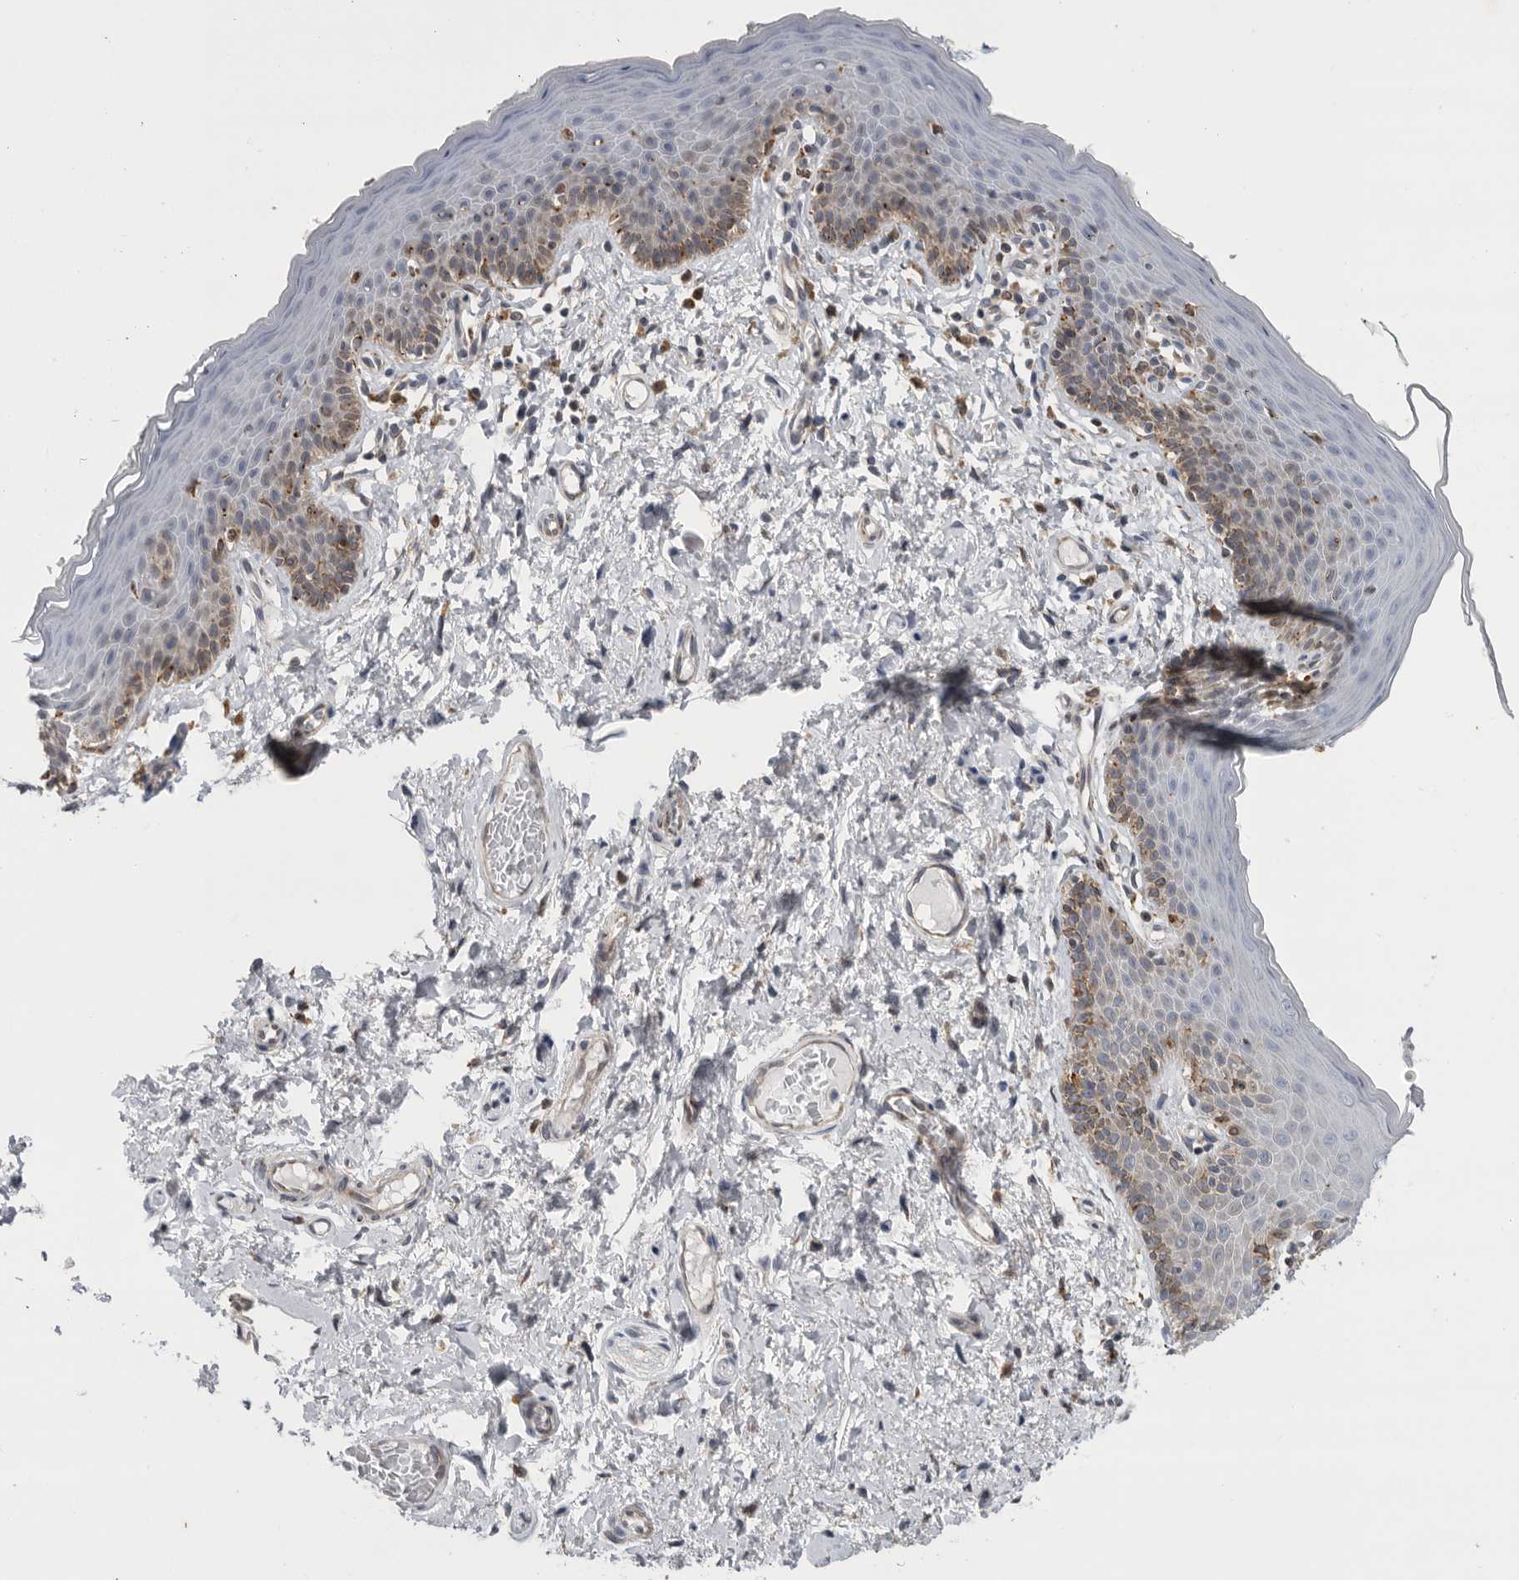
{"staining": {"intensity": "moderate", "quantity": "<25%", "location": "cytoplasmic/membranous"}, "tissue": "skin", "cell_type": "Epidermal cells", "image_type": "normal", "snomed": [{"axis": "morphology", "description": "Normal tissue, NOS"}, {"axis": "topography", "description": "Vulva"}], "caption": "High-magnification brightfield microscopy of benign skin stained with DAB (3,3'-diaminobenzidine) (brown) and counterstained with hematoxylin (blue). epidermal cells exhibit moderate cytoplasmic/membranous positivity is appreciated in about<25% of cells. (DAB IHC with brightfield microscopy, high magnification).", "gene": "GANAB", "patient": {"sex": "female", "age": 66}}